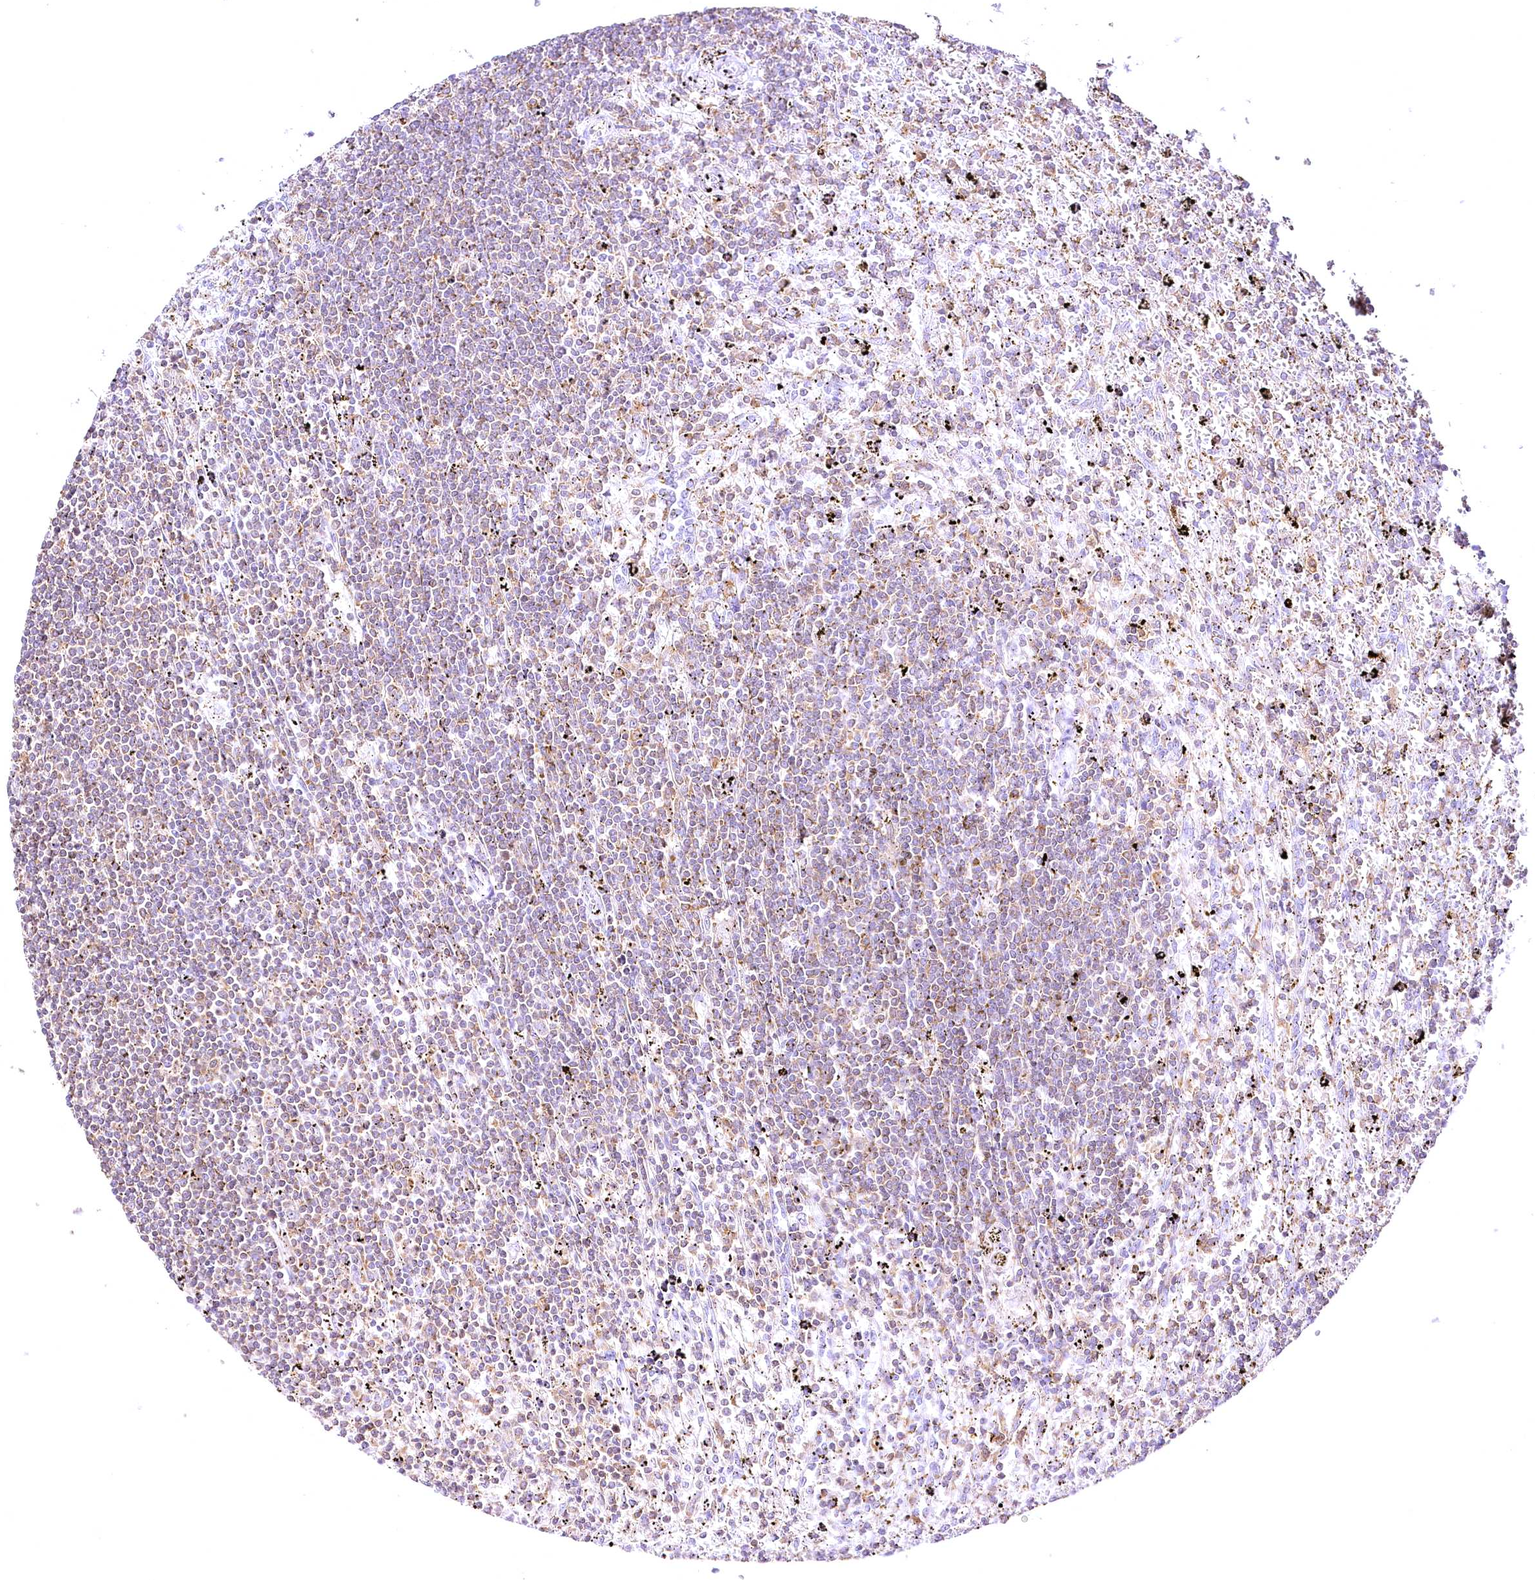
{"staining": {"intensity": "moderate", "quantity": "<25%", "location": "cytoplasmic/membranous"}, "tissue": "lymphoma", "cell_type": "Tumor cells", "image_type": "cancer", "snomed": [{"axis": "morphology", "description": "Malignant lymphoma, non-Hodgkin's type, Low grade"}, {"axis": "topography", "description": "Spleen"}], "caption": "Tumor cells show moderate cytoplasmic/membranous expression in about <25% of cells in malignant lymphoma, non-Hodgkin's type (low-grade). The staining is performed using DAB brown chromogen to label protein expression. The nuclei are counter-stained blue using hematoxylin.", "gene": "DOCK2", "patient": {"sex": "male", "age": 76}}